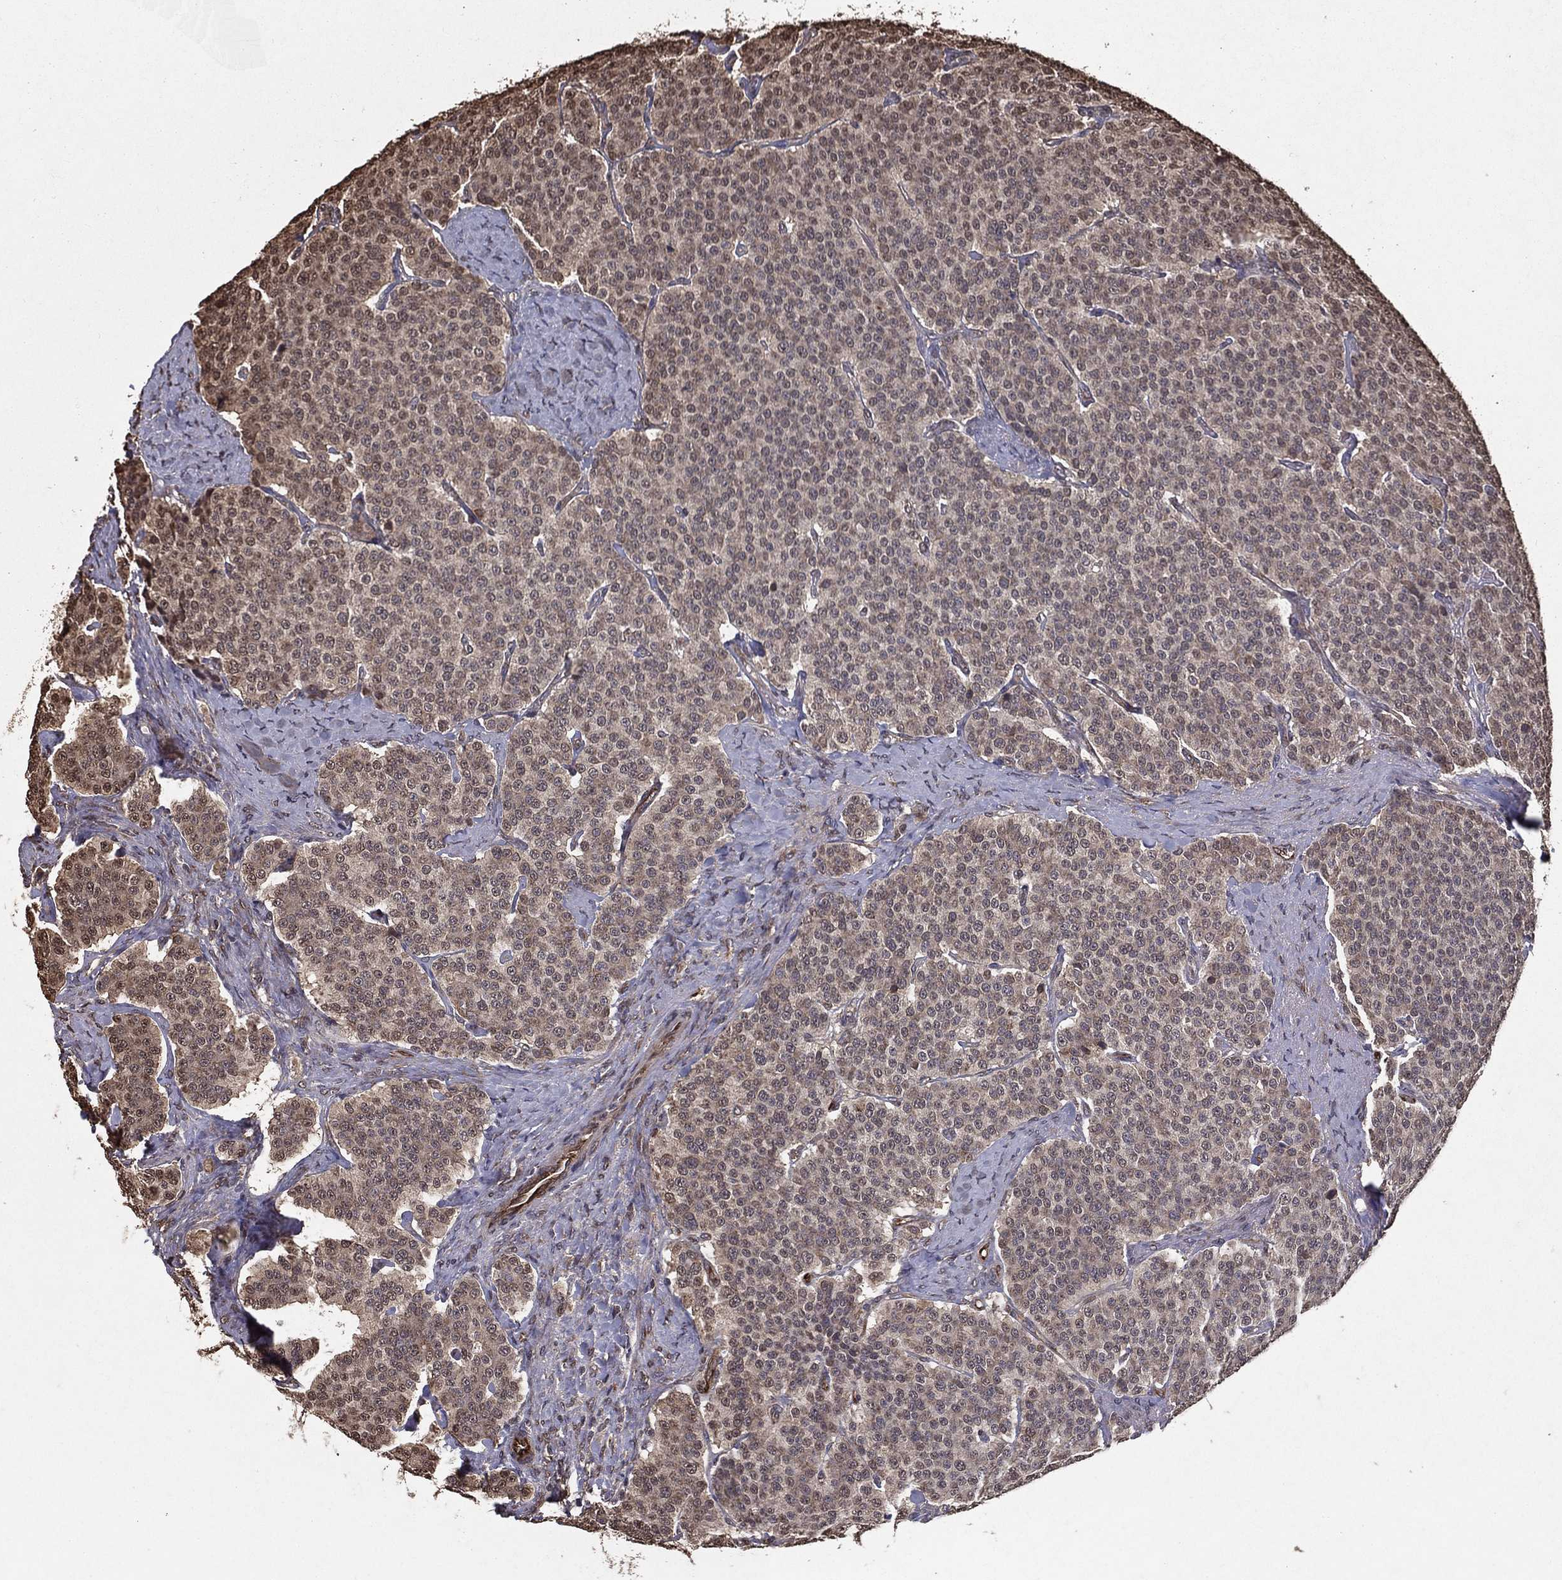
{"staining": {"intensity": "negative", "quantity": "none", "location": "none"}, "tissue": "carcinoid", "cell_type": "Tumor cells", "image_type": "cancer", "snomed": [{"axis": "morphology", "description": "Carcinoid, malignant, NOS"}, {"axis": "topography", "description": "Small intestine"}], "caption": "An image of carcinoid (malignant) stained for a protein exhibits no brown staining in tumor cells. (DAB (3,3'-diaminobenzidine) immunohistochemistry (IHC), high magnification).", "gene": "CERS2", "patient": {"sex": "female", "age": 58}}